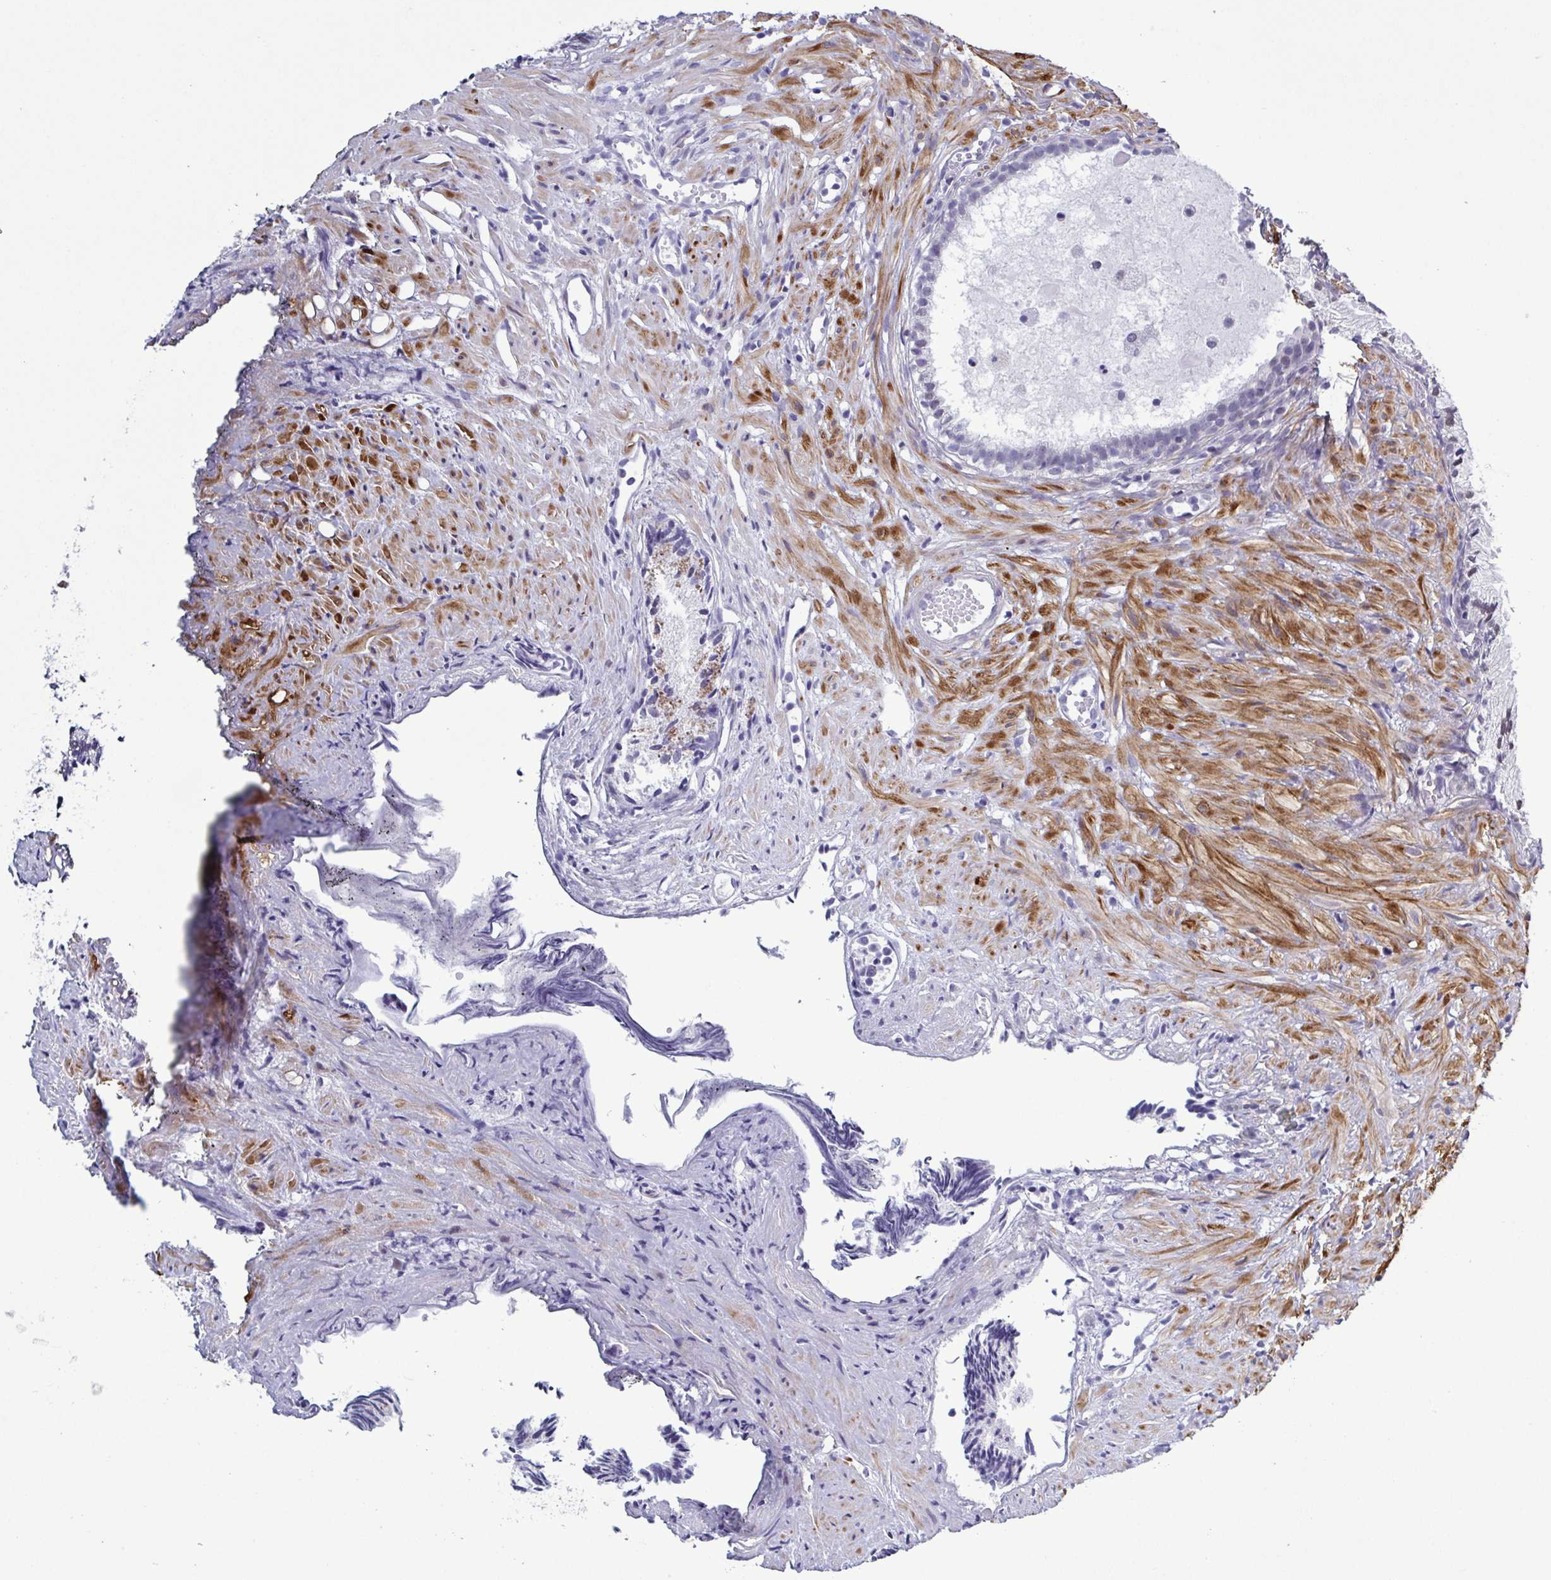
{"staining": {"intensity": "negative", "quantity": "none", "location": "none"}, "tissue": "prostate cancer", "cell_type": "Tumor cells", "image_type": "cancer", "snomed": [{"axis": "morphology", "description": "Adenocarcinoma, High grade"}, {"axis": "topography", "description": "Prostate"}], "caption": "IHC of human prostate cancer reveals no positivity in tumor cells. Brightfield microscopy of immunohistochemistry (IHC) stained with DAB (3,3'-diaminobenzidine) (brown) and hematoxylin (blue), captured at high magnification.", "gene": "TMEM92", "patient": {"sex": "male", "age": 81}}